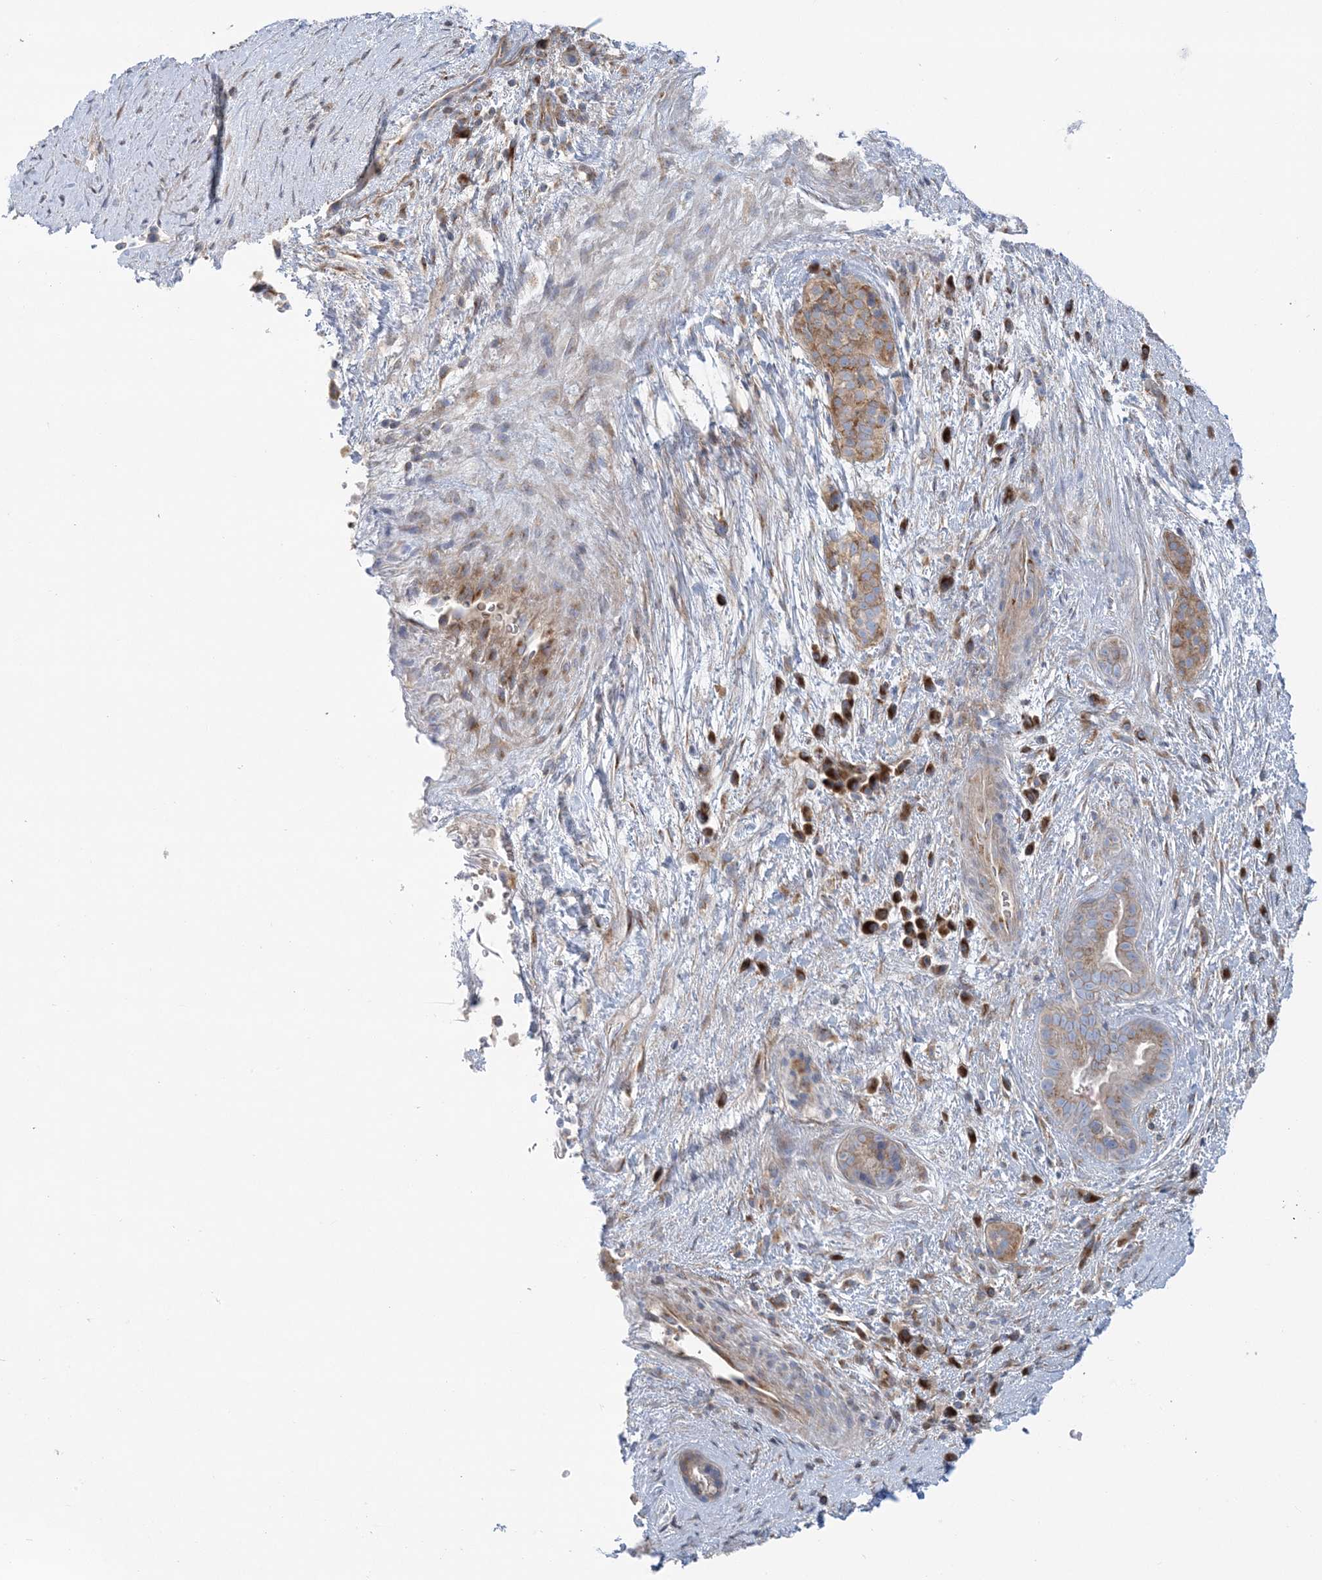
{"staining": {"intensity": "moderate", "quantity": "25%-75%", "location": "cytoplasmic/membranous"}, "tissue": "pancreatic cancer", "cell_type": "Tumor cells", "image_type": "cancer", "snomed": [{"axis": "morphology", "description": "Adenocarcinoma, NOS"}, {"axis": "topography", "description": "Pancreas"}], "caption": "The immunohistochemical stain highlights moderate cytoplasmic/membranous positivity in tumor cells of pancreatic adenocarcinoma tissue.", "gene": "FAM114A2", "patient": {"sex": "male", "age": 63}}